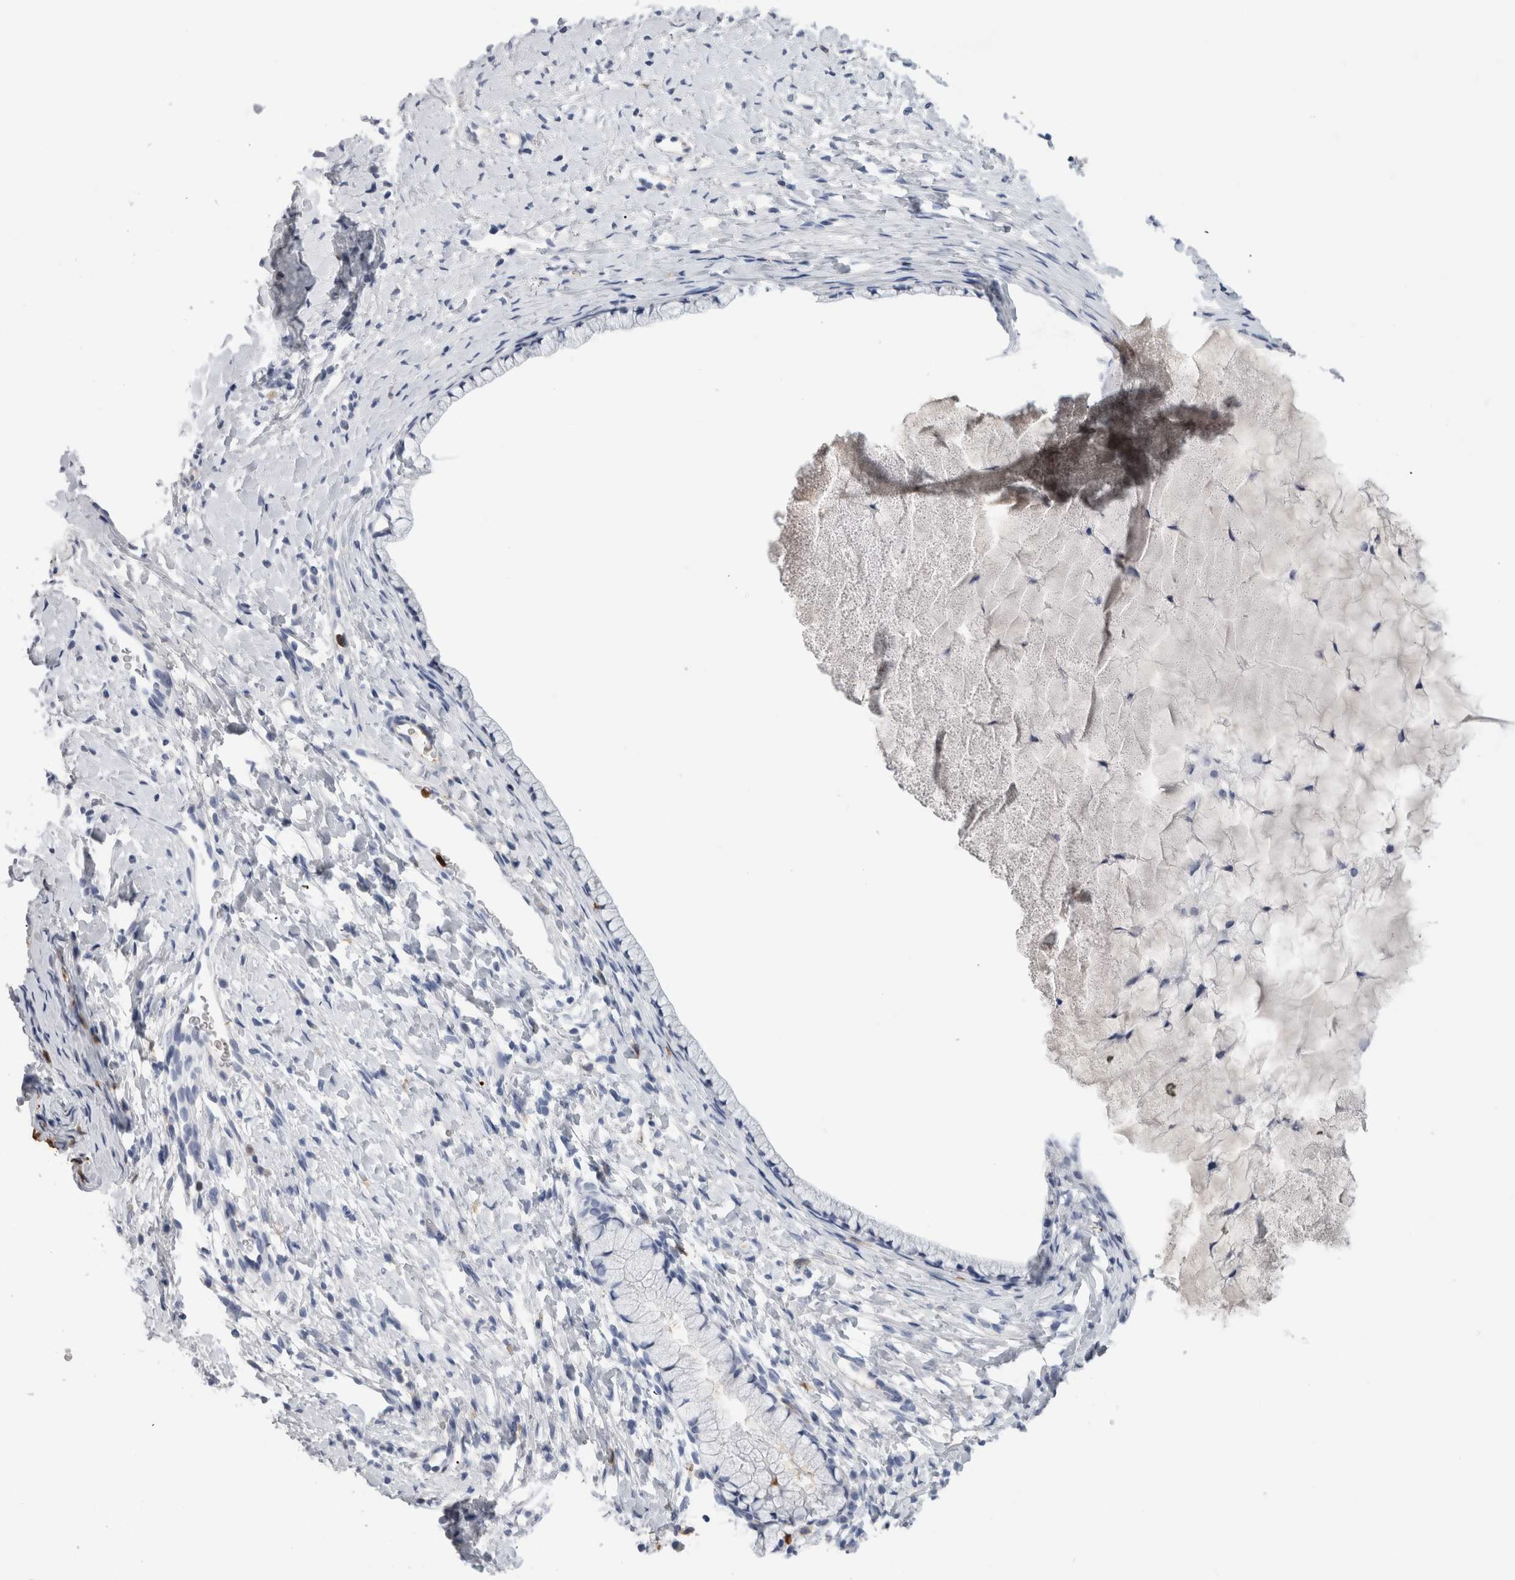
{"staining": {"intensity": "negative", "quantity": "none", "location": "none"}, "tissue": "cervix", "cell_type": "Glandular cells", "image_type": "normal", "snomed": [{"axis": "morphology", "description": "Normal tissue, NOS"}, {"axis": "topography", "description": "Cervix"}], "caption": "Cervix stained for a protein using immunohistochemistry shows no staining glandular cells.", "gene": "S100A12", "patient": {"sex": "female", "age": 72}}